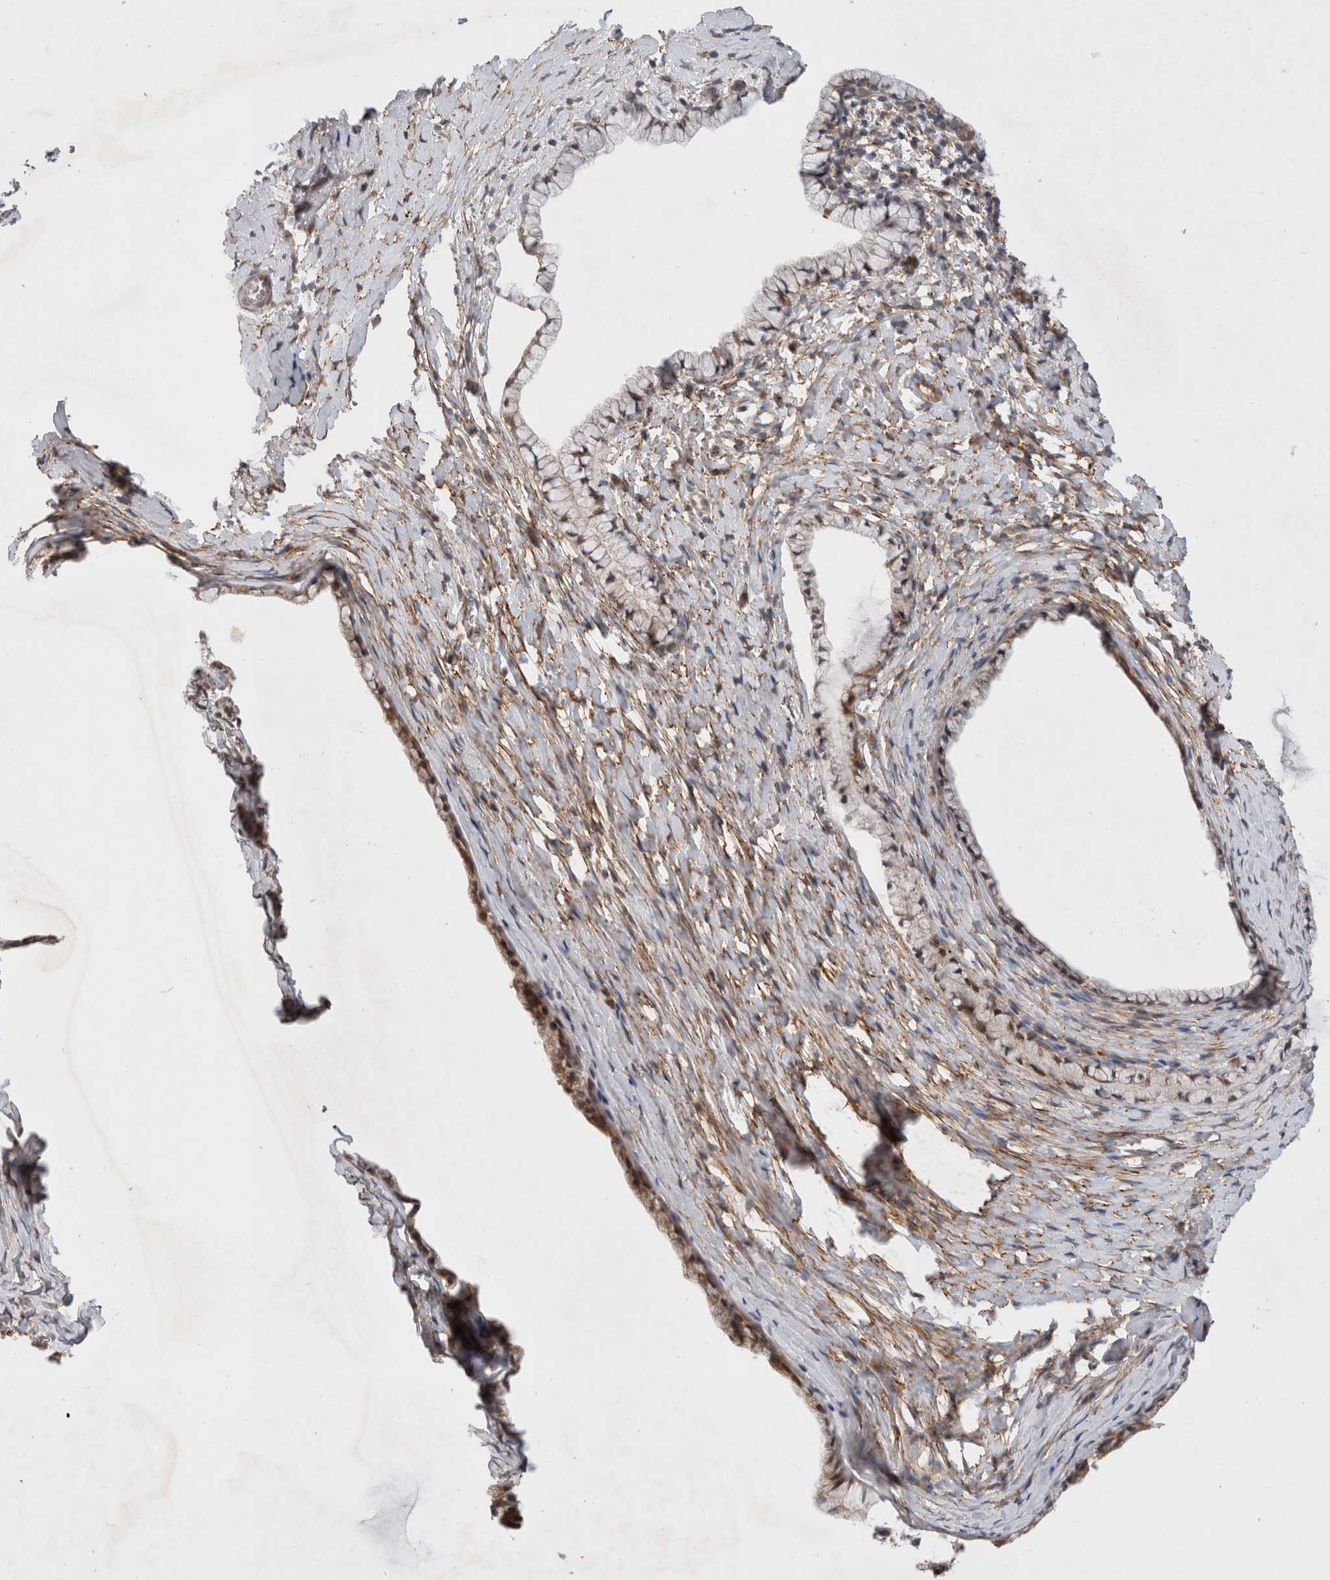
{"staining": {"intensity": "moderate", "quantity": "<25%", "location": "cytoplasmic/membranous,nuclear"}, "tissue": "cervix", "cell_type": "Glandular cells", "image_type": "normal", "snomed": [{"axis": "morphology", "description": "Normal tissue, NOS"}, {"axis": "topography", "description": "Cervix"}], "caption": "Protein analysis of unremarkable cervix exhibits moderate cytoplasmic/membranous,nuclear expression in about <25% of glandular cells. (DAB (3,3'-diaminobenzidine) = brown stain, brightfield microscopy at high magnification).", "gene": "GSDMB", "patient": {"sex": "female", "age": 72}}